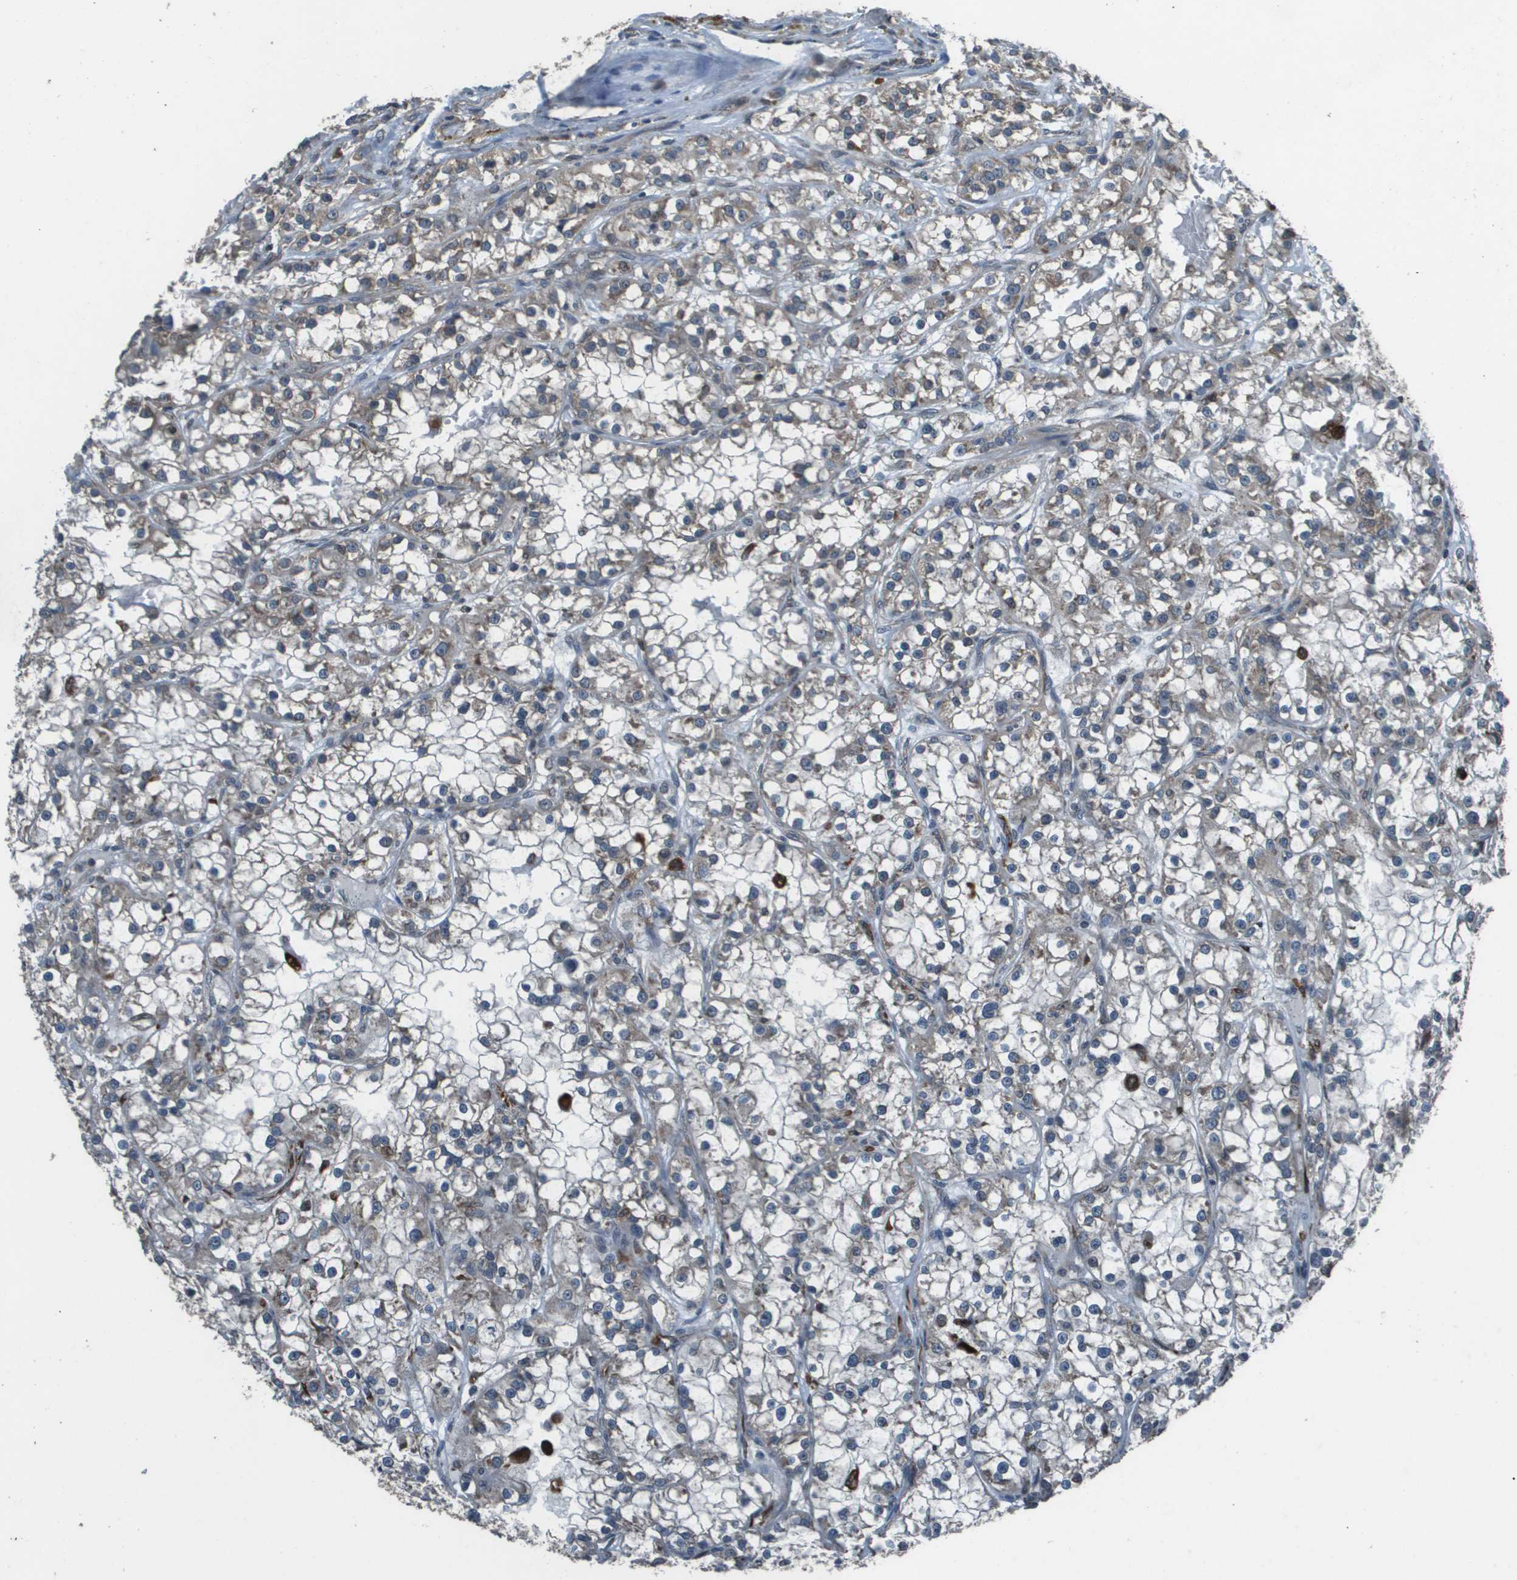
{"staining": {"intensity": "negative", "quantity": "none", "location": "none"}, "tissue": "renal cancer", "cell_type": "Tumor cells", "image_type": "cancer", "snomed": [{"axis": "morphology", "description": "Adenocarcinoma, NOS"}, {"axis": "topography", "description": "Kidney"}], "caption": "Immunohistochemical staining of adenocarcinoma (renal) exhibits no significant staining in tumor cells.", "gene": "GOSR2", "patient": {"sex": "female", "age": 52}}